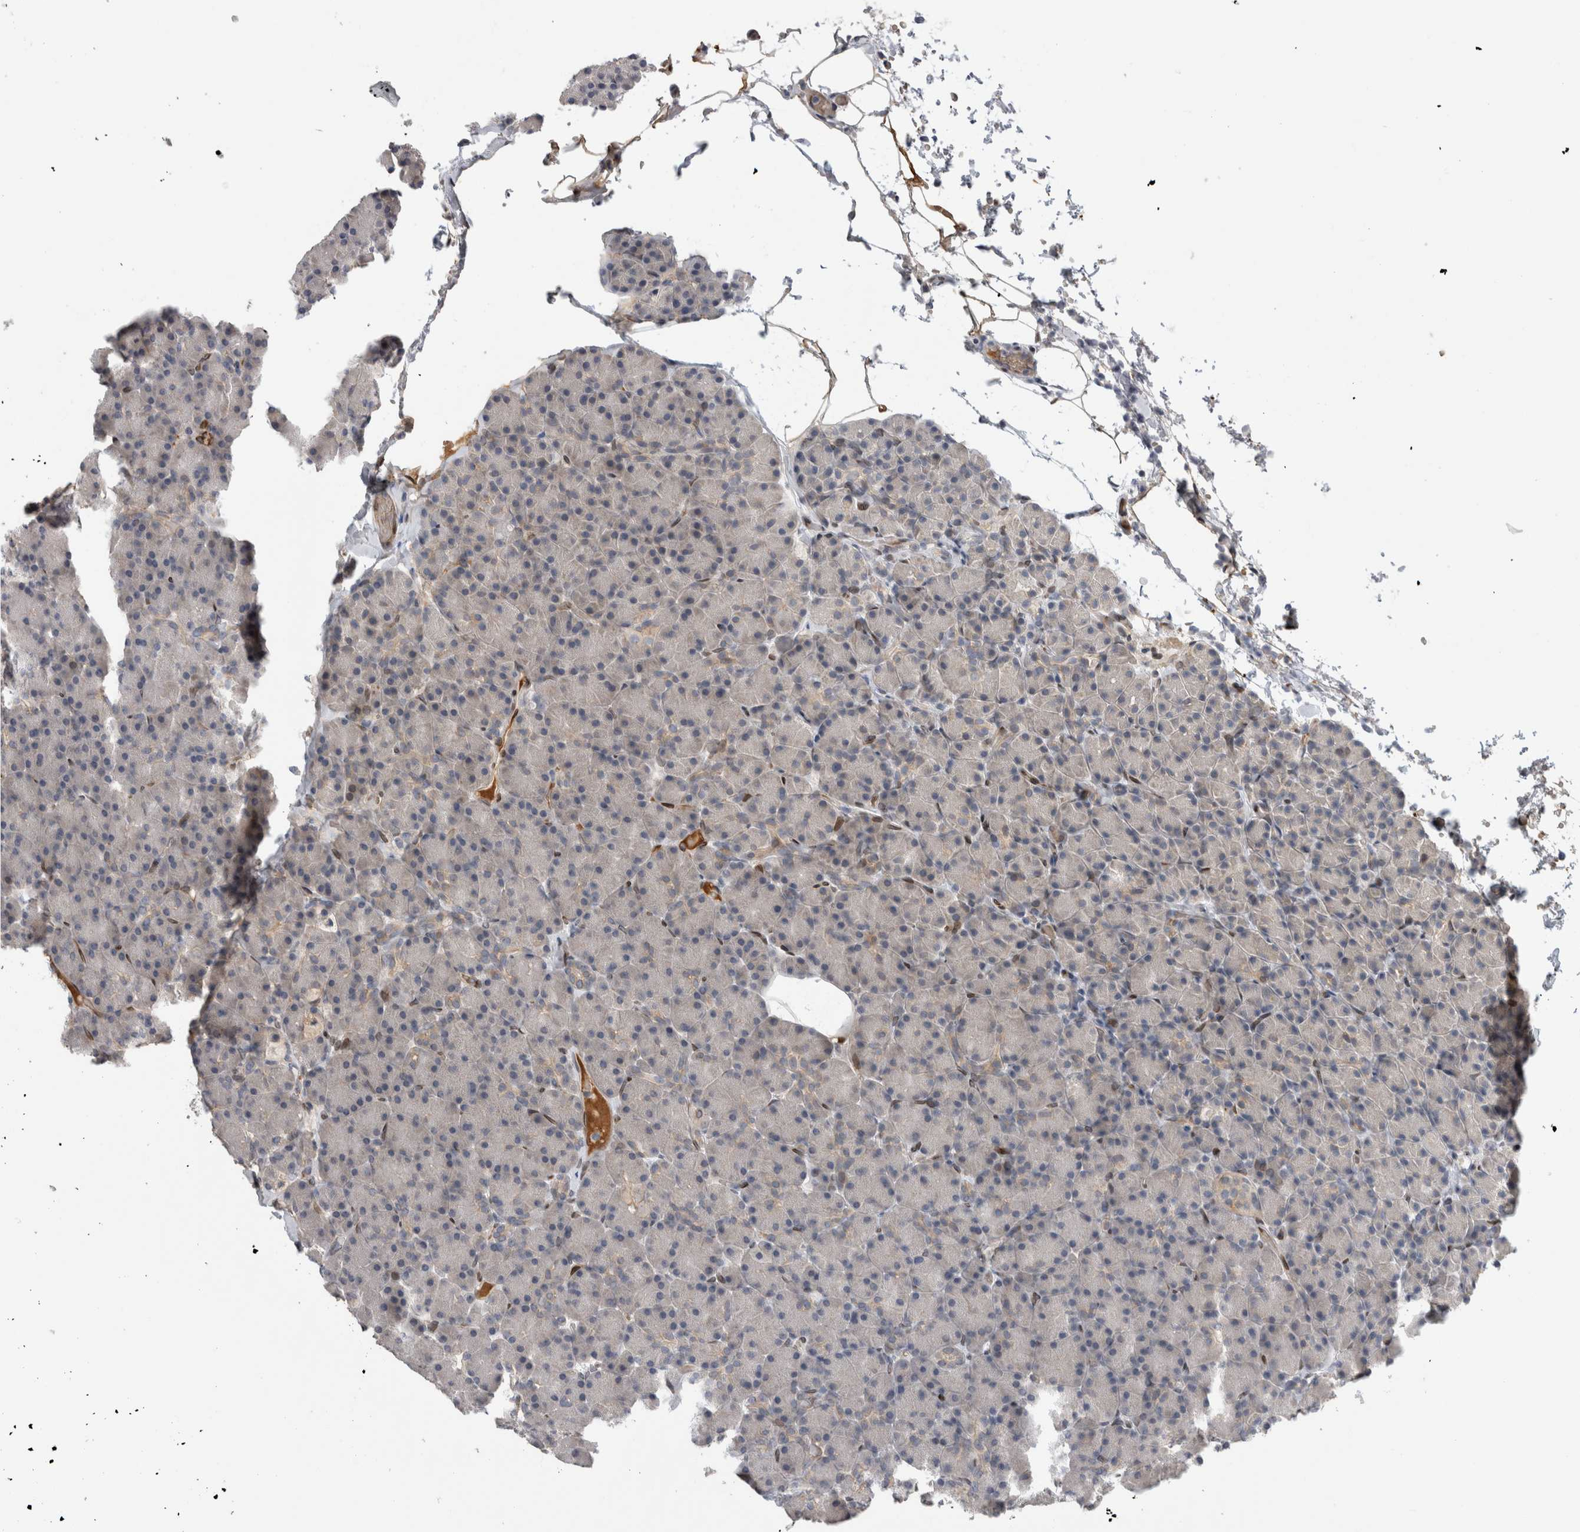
{"staining": {"intensity": "negative", "quantity": "none", "location": "none"}, "tissue": "pancreas", "cell_type": "Exocrine glandular cells", "image_type": "normal", "snomed": [{"axis": "morphology", "description": "Normal tissue, NOS"}, {"axis": "topography", "description": "Pancreas"}], "caption": "DAB (3,3'-diaminobenzidine) immunohistochemical staining of benign human pancreas shows no significant staining in exocrine glandular cells. (DAB (3,3'-diaminobenzidine) immunohistochemistry (IHC) with hematoxylin counter stain).", "gene": "DMTN", "patient": {"sex": "female", "age": 43}}